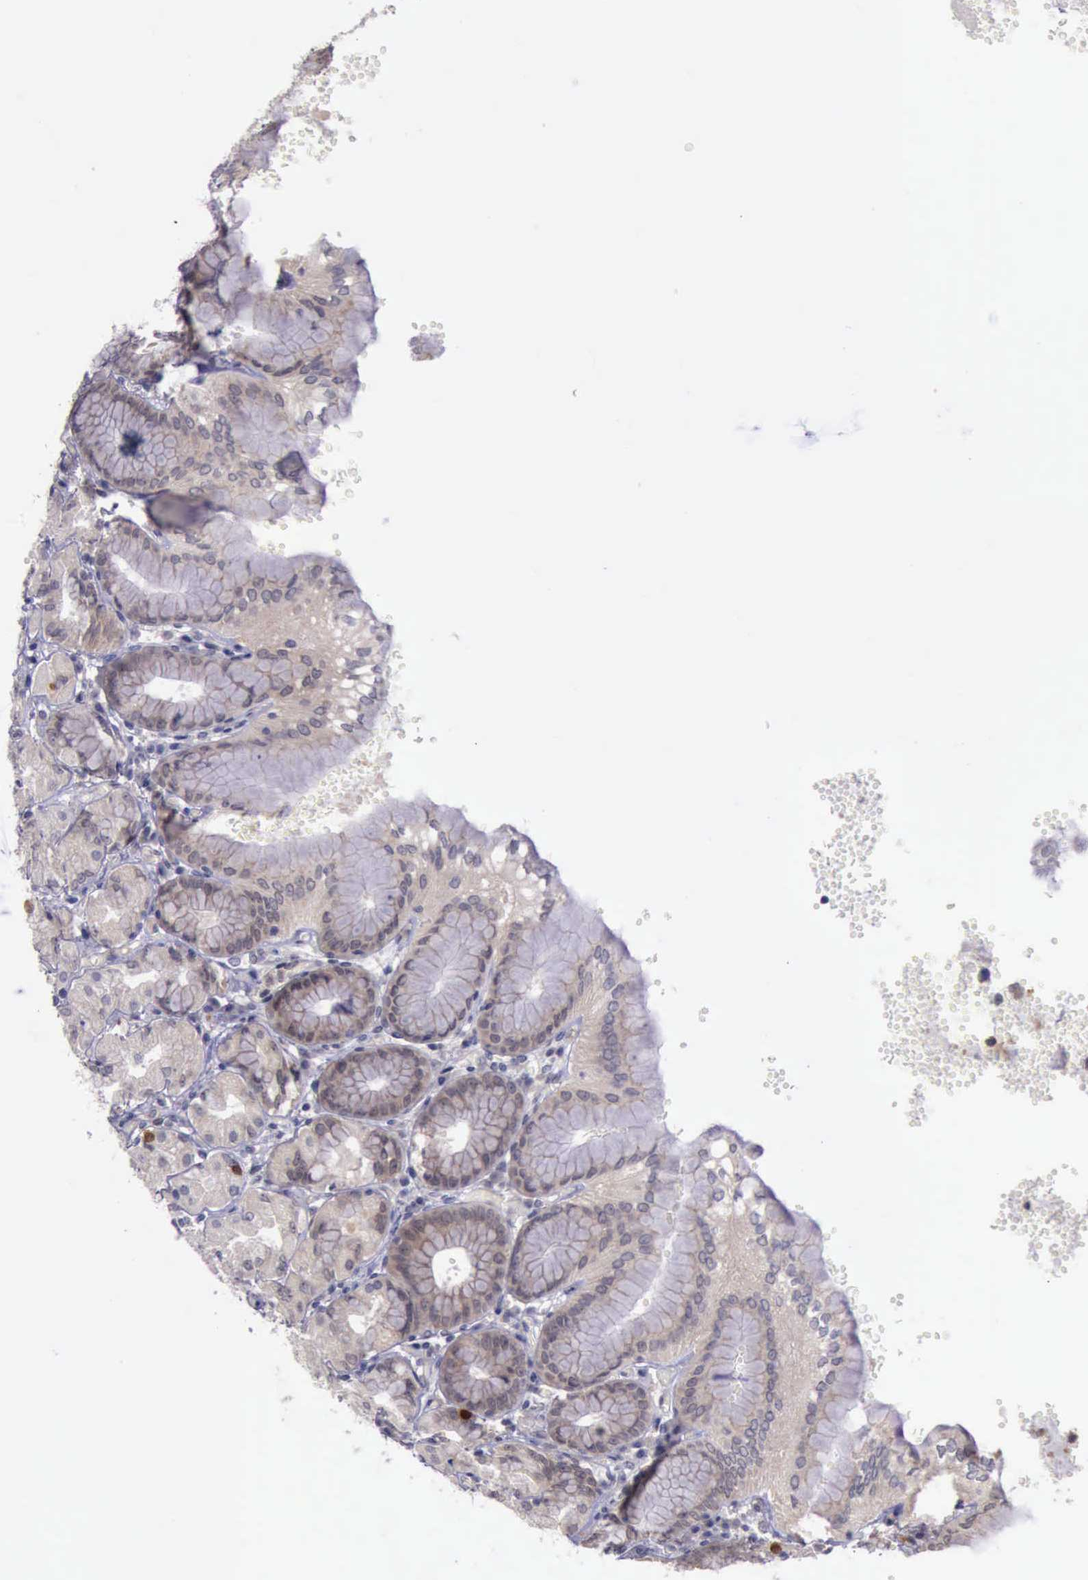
{"staining": {"intensity": "weak", "quantity": "25%-75%", "location": "cytoplasmic/membranous"}, "tissue": "stomach", "cell_type": "Glandular cells", "image_type": "normal", "snomed": [{"axis": "morphology", "description": "Normal tissue, NOS"}, {"axis": "topography", "description": "Stomach, upper"}, {"axis": "topography", "description": "Stomach"}], "caption": "Immunohistochemistry (IHC) micrograph of normal stomach: stomach stained using immunohistochemistry shows low levels of weak protein expression localized specifically in the cytoplasmic/membranous of glandular cells, appearing as a cytoplasmic/membranous brown color.", "gene": "PLEK2", "patient": {"sex": "male", "age": 76}}